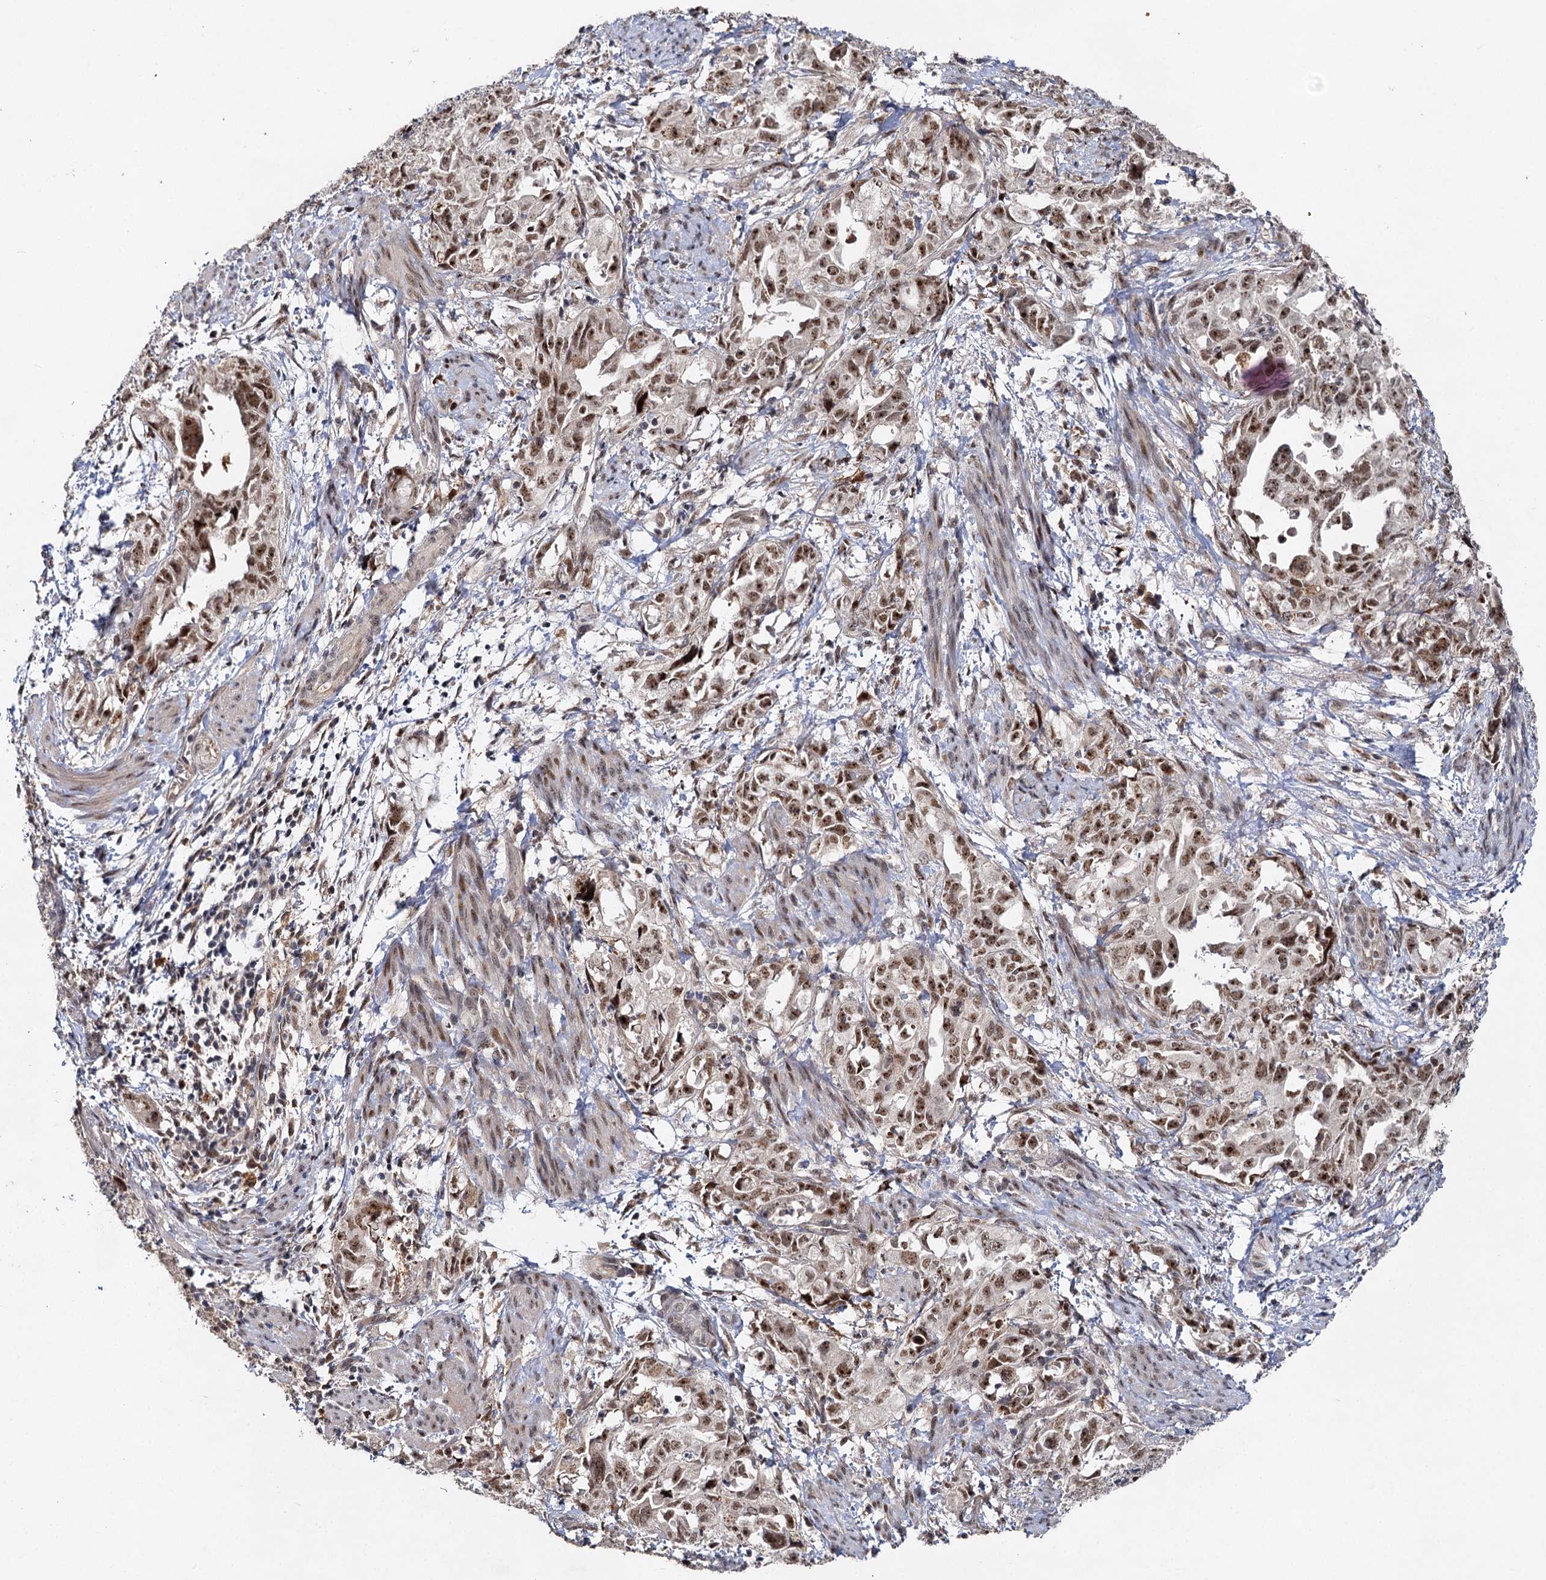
{"staining": {"intensity": "moderate", "quantity": ">75%", "location": "nuclear"}, "tissue": "endometrial cancer", "cell_type": "Tumor cells", "image_type": "cancer", "snomed": [{"axis": "morphology", "description": "Adenocarcinoma, NOS"}, {"axis": "topography", "description": "Endometrium"}], "caption": "Human endometrial adenocarcinoma stained for a protein (brown) demonstrates moderate nuclear positive positivity in about >75% of tumor cells.", "gene": "BUD13", "patient": {"sex": "female", "age": 65}}